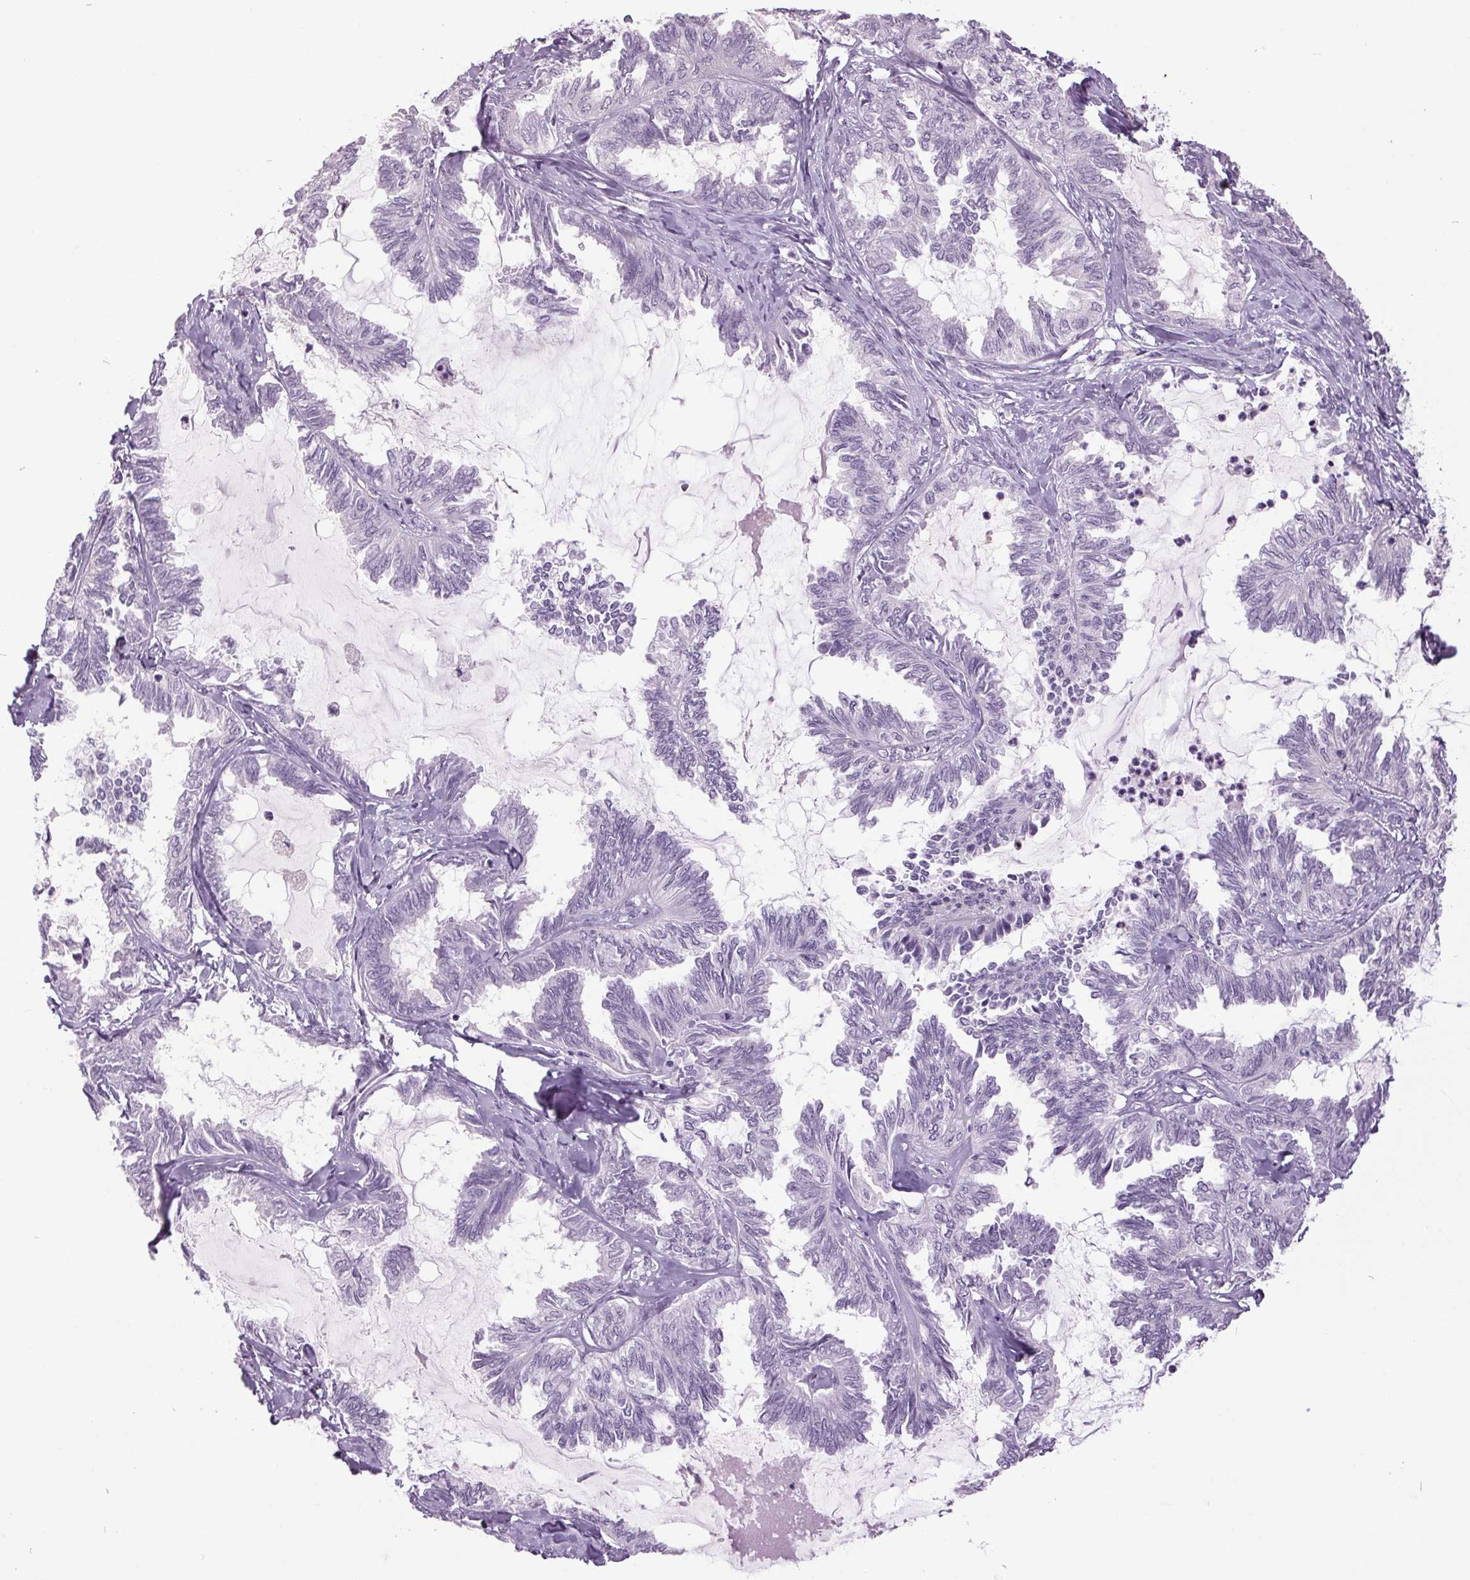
{"staining": {"intensity": "negative", "quantity": "none", "location": "none"}, "tissue": "ovarian cancer", "cell_type": "Tumor cells", "image_type": "cancer", "snomed": [{"axis": "morphology", "description": "Carcinoma, endometroid"}, {"axis": "topography", "description": "Ovary"}], "caption": "Immunohistochemical staining of ovarian cancer reveals no significant expression in tumor cells. Nuclei are stained in blue.", "gene": "C2orf16", "patient": {"sex": "female", "age": 70}}